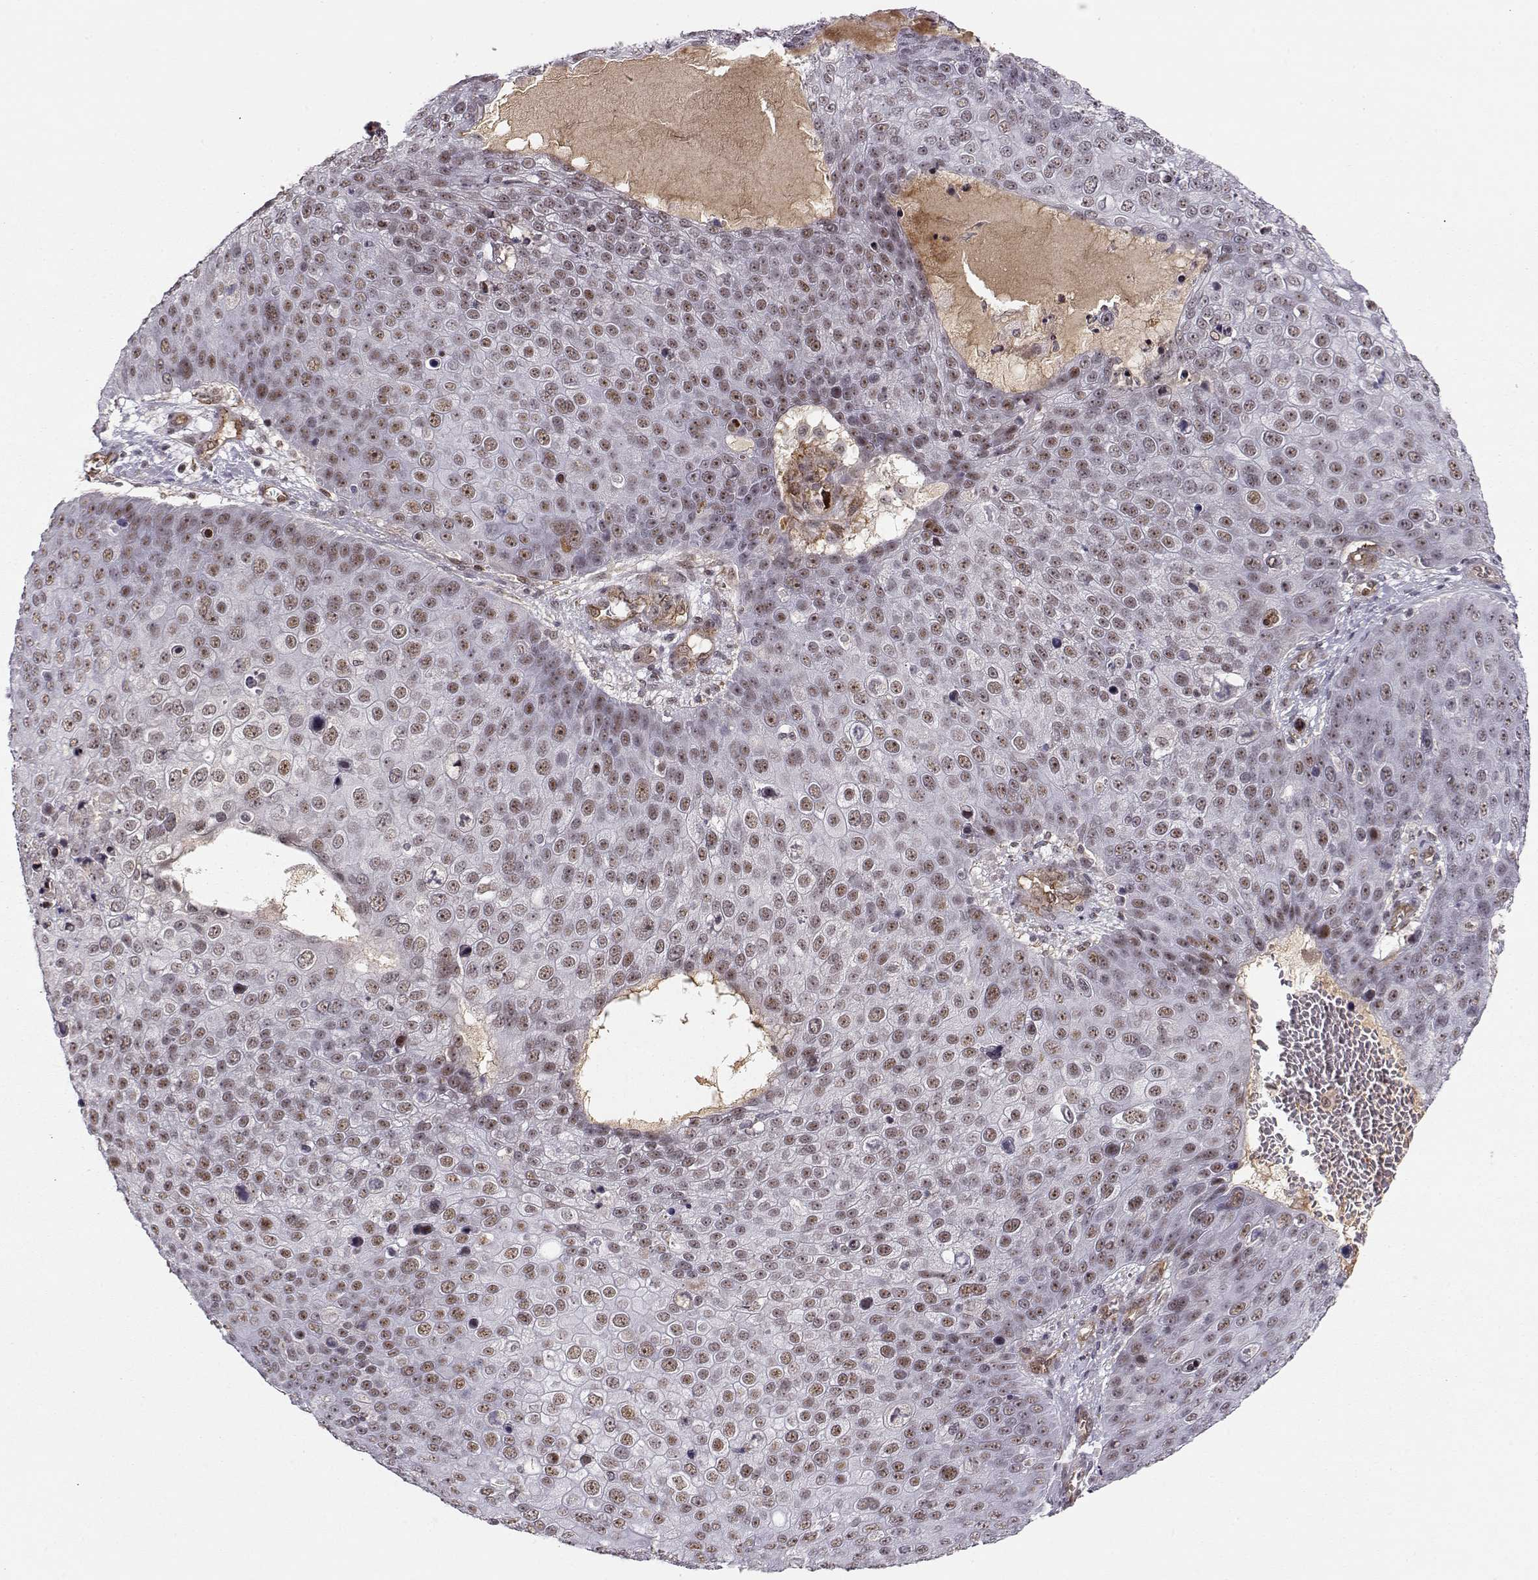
{"staining": {"intensity": "moderate", "quantity": "<25%", "location": "nuclear"}, "tissue": "skin cancer", "cell_type": "Tumor cells", "image_type": "cancer", "snomed": [{"axis": "morphology", "description": "Squamous cell carcinoma, NOS"}, {"axis": "topography", "description": "Skin"}], "caption": "A histopathology image of skin squamous cell carcinoma stained for a protein demonstrates moderate nuclear brown staining in tumor cells.", "gene": "CIR1", "patient": {"sex": "male", "age": 71}}